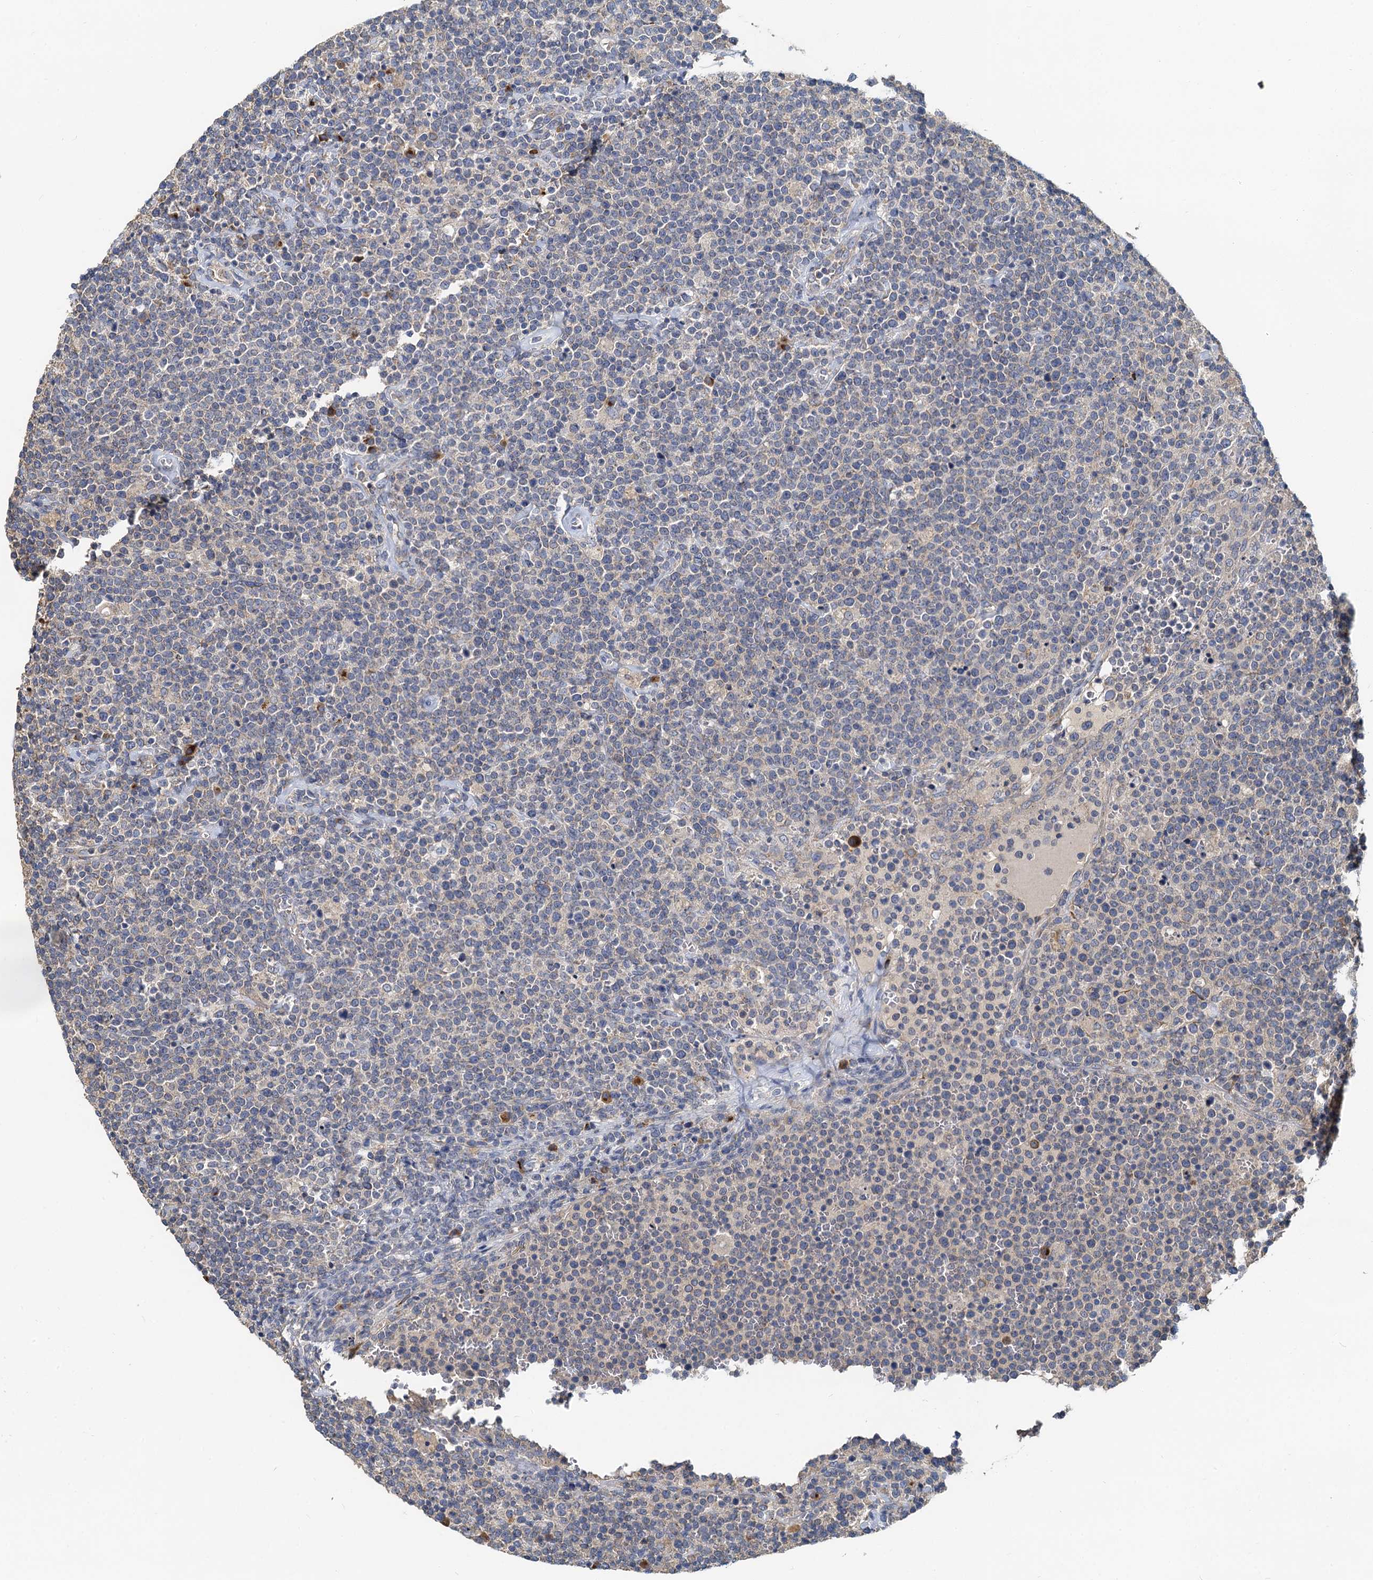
{"staining": {"intensity": "negative", "quantity": "none", "location": "none"}, "tissue": "lymphoma", "cell_type": "Tumor cells", "image_type": "cancer", "snomed": [{"axis": "morphology", "description": "Malignant lymphoma, non-Hodgkin's type, High grade"}, {"axis": "topography", "description": "Lymph node"}], "caption": "The immunohistochemistry (IHC) photomicrograph has no significant staining in tumor cells of lymphoma tissue. (DAB (3,3'-diaminobenzidine) immunohistochemistry with hematoxylin counter stain).", "gene": "NKAPD1", "patient": {"sex": "male", "age": 61}}